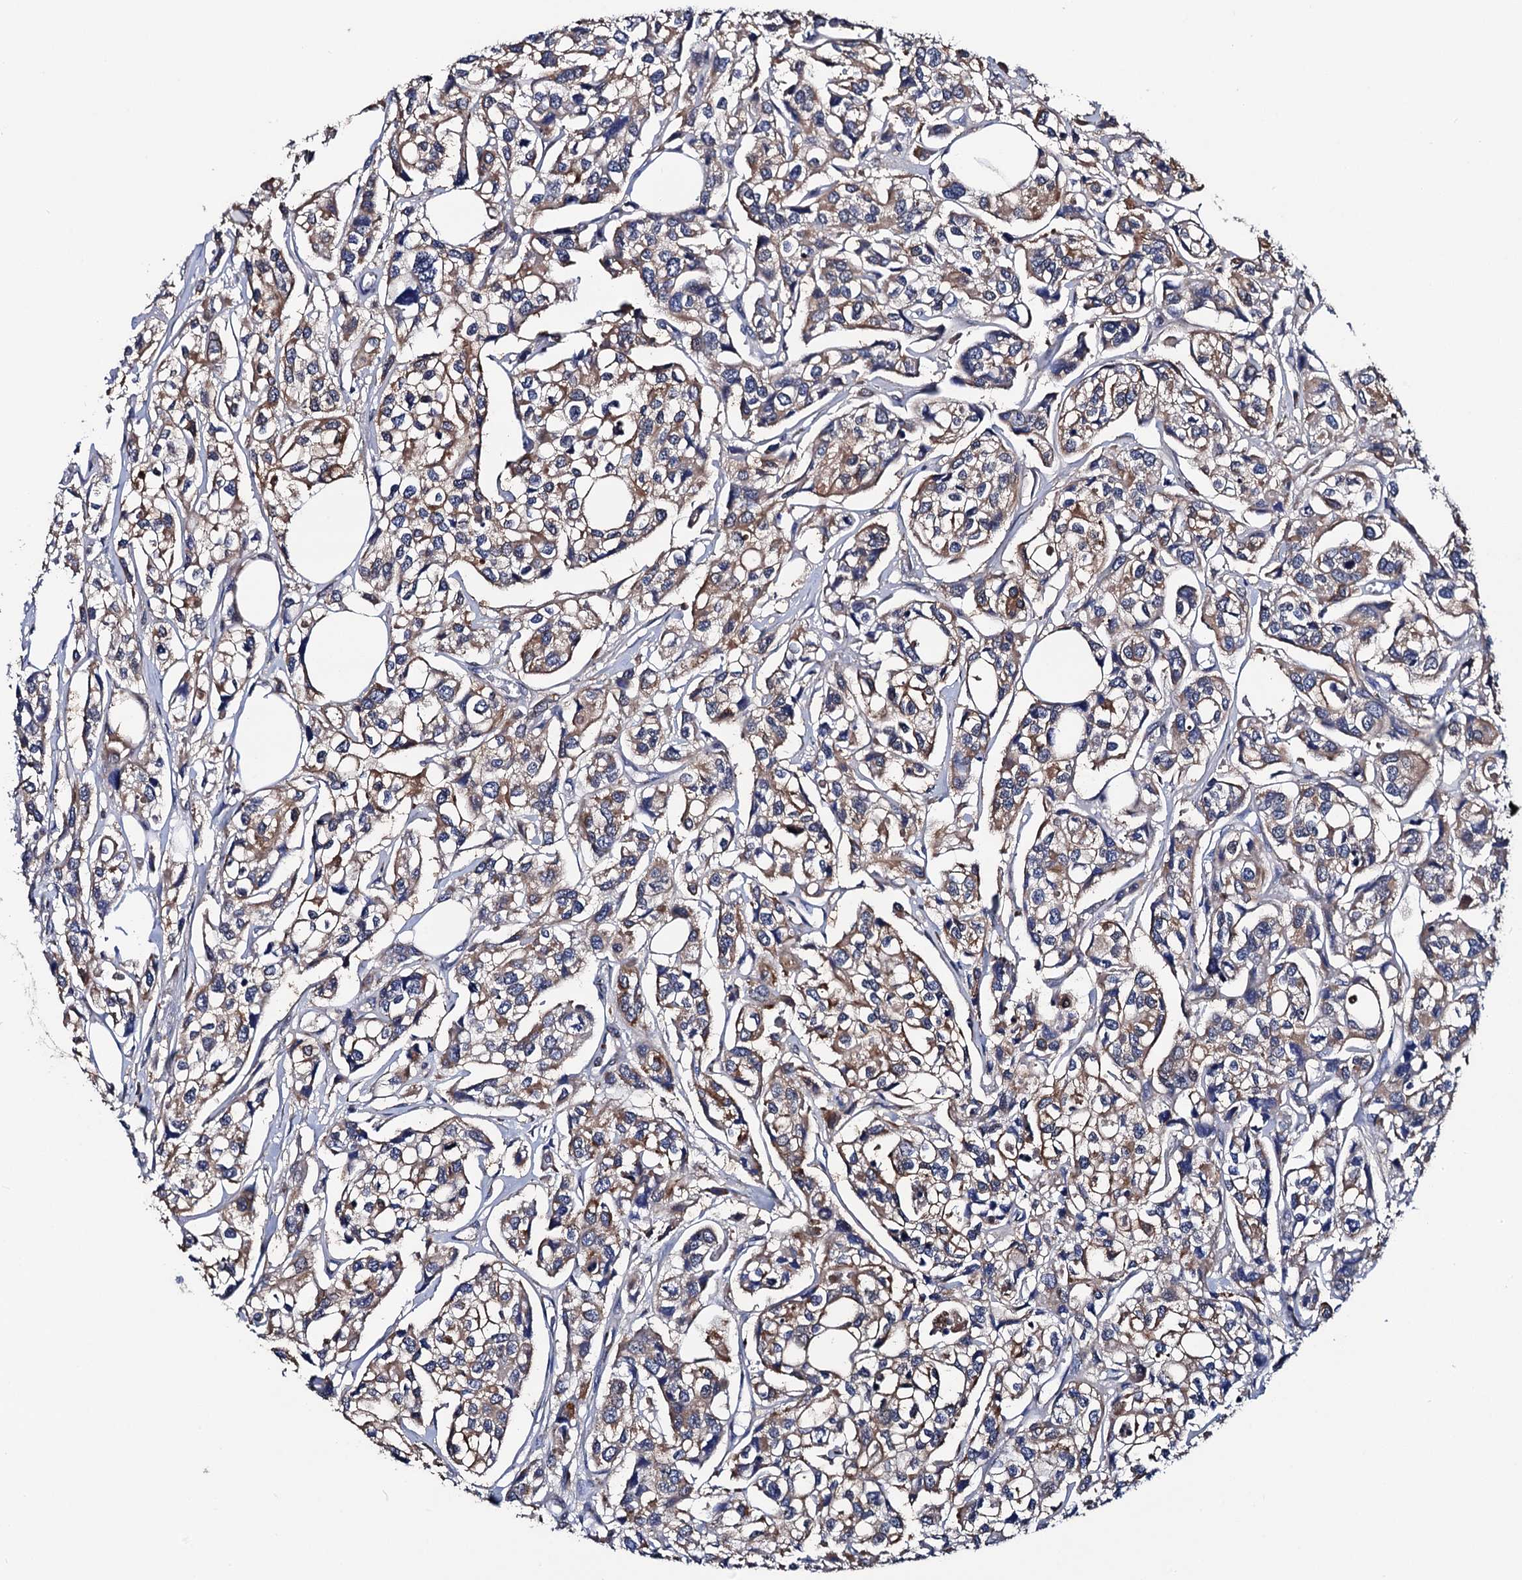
{"staining": {"intensity": "moderate", "quantity": ">75%", "location": "cytoplasmic/membranous"}, "tissue": "urothelial cancer", "cell_type": "Tumor cells", "image_type": "cancer", "snomed": [{"axis": "morphology", "description": "Urothelial carcinoma, High grade"}, {"axis": "topography", "description": "Urinary bladder"}], "caption": "Tumor cells reveal moderate cytoplasmic/membranous expression in approximately >75% of cells in urothelial cancer.", "gene": "PTCD3", "patient": {"sex": "male", "age": 67}}